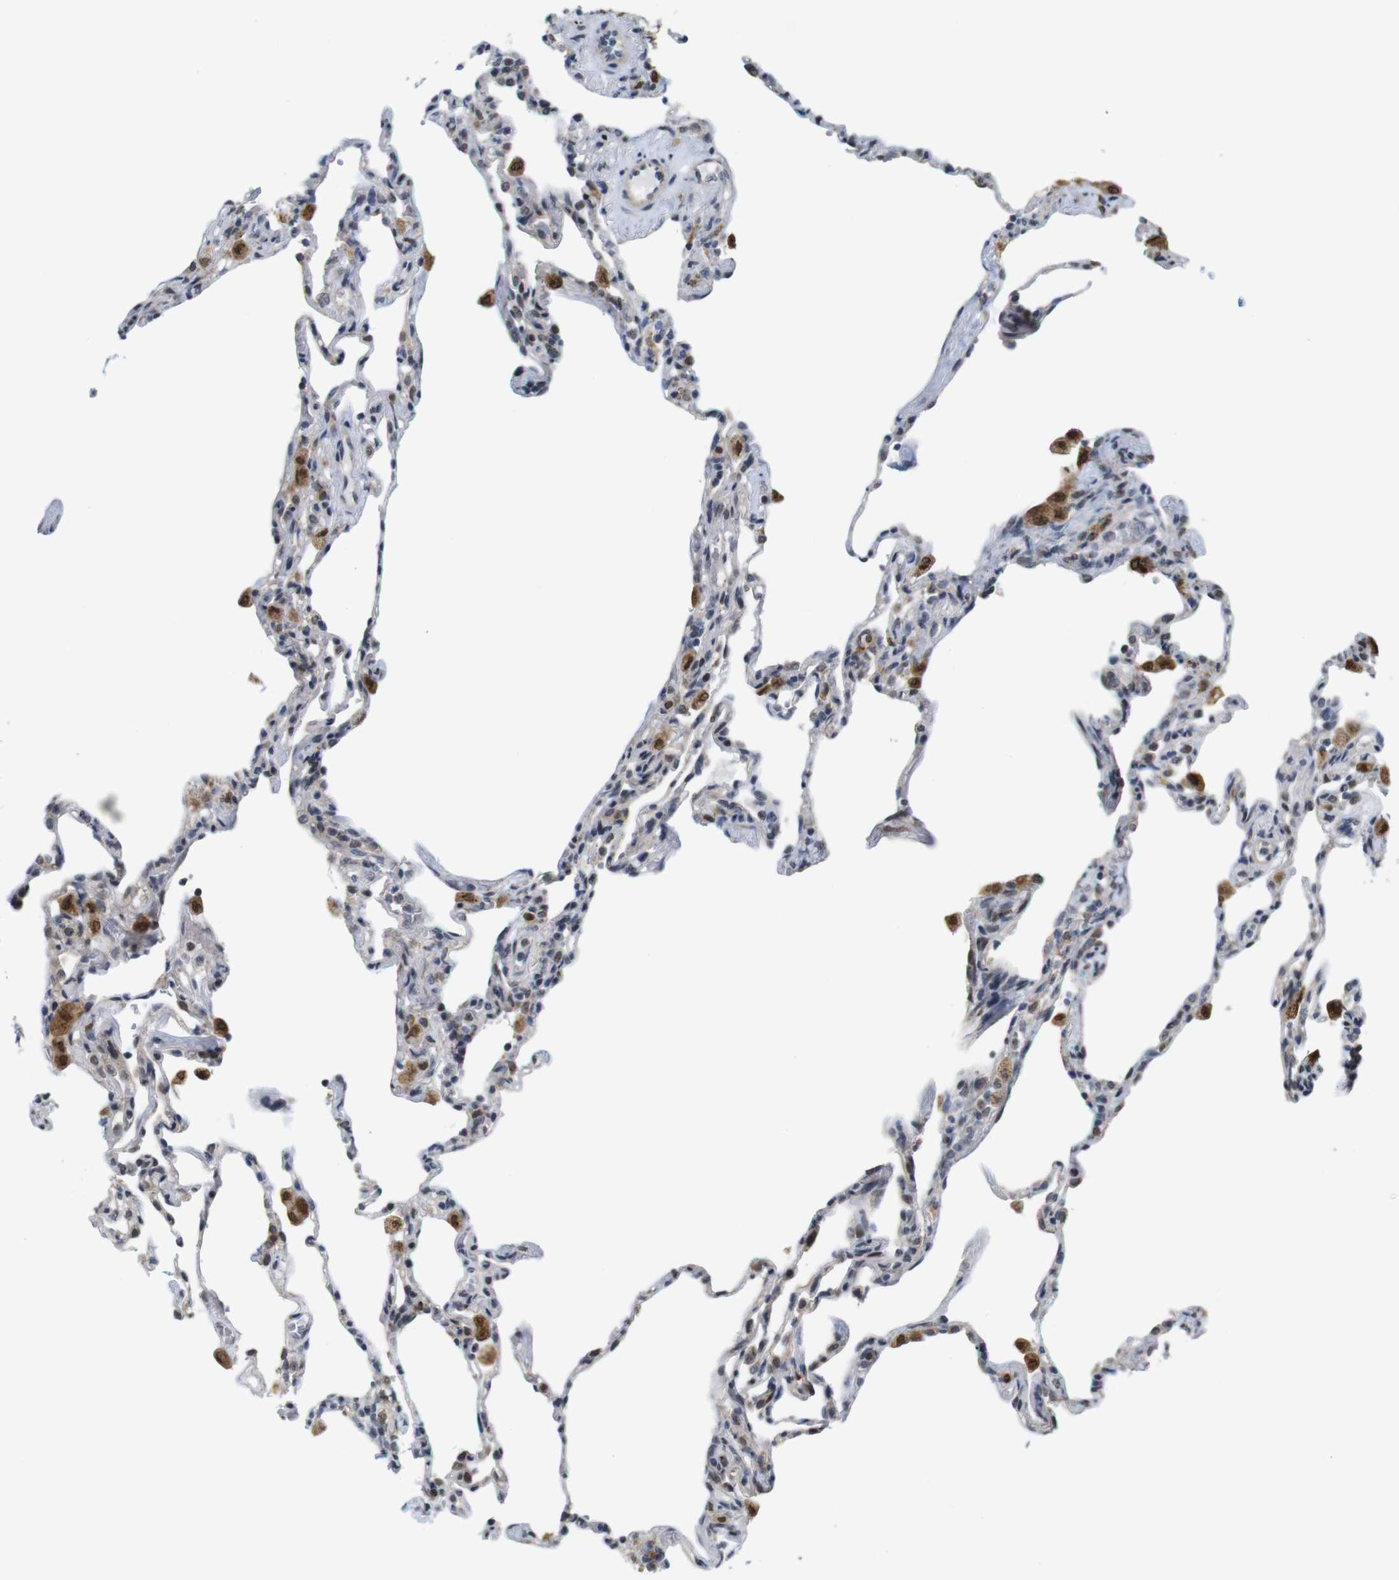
{"staining": {"intensity": "weak", "quantity": "<25%", "location": "cytoplasmic/membranous"}, "tissue": "lung", "cell_type": "Alveolar cells", "image_type": "normal", "snomed": [{"axis": "morphology", "description": "Normal tissue, NOS"}, {"axis": "topography", "description": "Lung"}], "caption": "Alveolar cells show no significant protein positivity in unremarkable lung. (Immunohistochemistry, brightfield microscopy, high magnification).", "gene": "PNMA8A", "patient": {"sex": "male", "age": 59}}